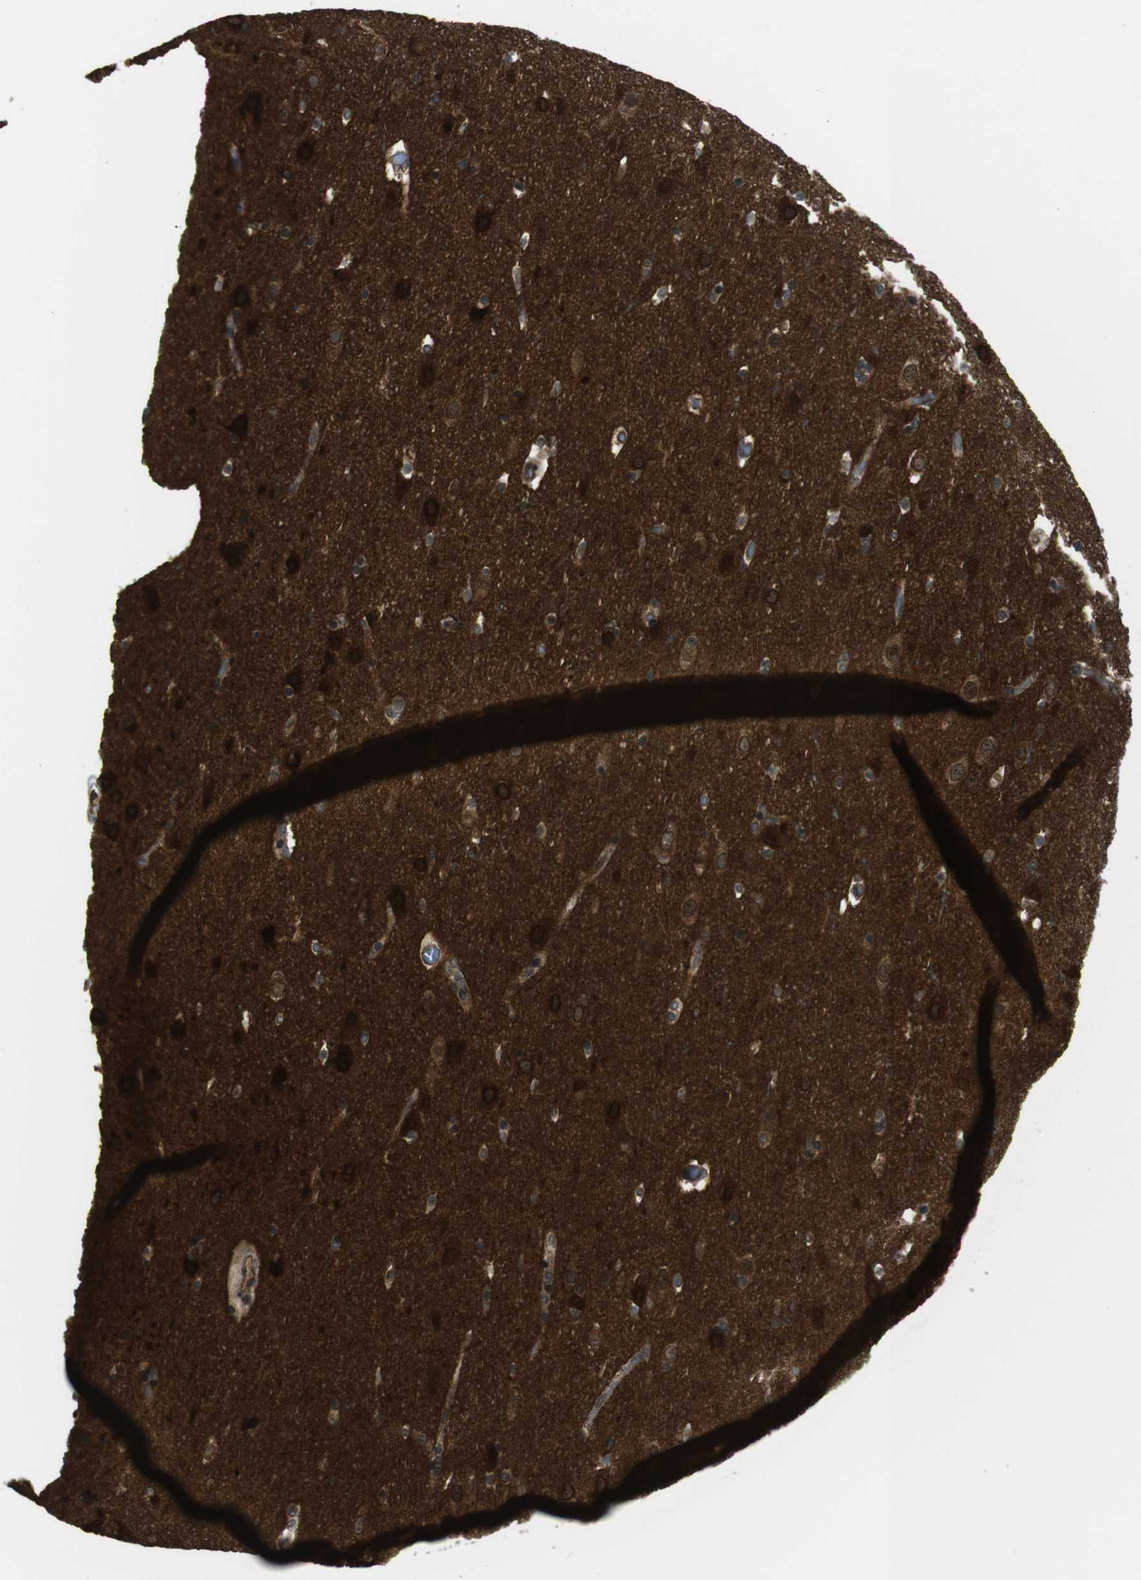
{"staining": {"intensity": "weak", "quantity": ">75%", "location": "cytoplasmic/membranous"}, "tissue": "cerebral cortex", "cell_type": "Endothelial cells", "image_type": "normal", "snomed": [{"axis": "morphology", "description": "Normal tissue, NOS"}, {"axis": "topography", "description": "Cerebral cortex"}], "caption": "Immunohistochemistry staining of normal cerebral cortex, which reveals low levels of weak cytoplasmic/membranous expression in approximately >75% of endothelial cells indicating weak cytoplasmic/membranous protein staining. The staining was performed using DAB (brown) for protein detection and nuclei were counterstained in hematoxylin (blue).", "gene": "TIAM2", "patient": {"sex": "male", "age": 45}}